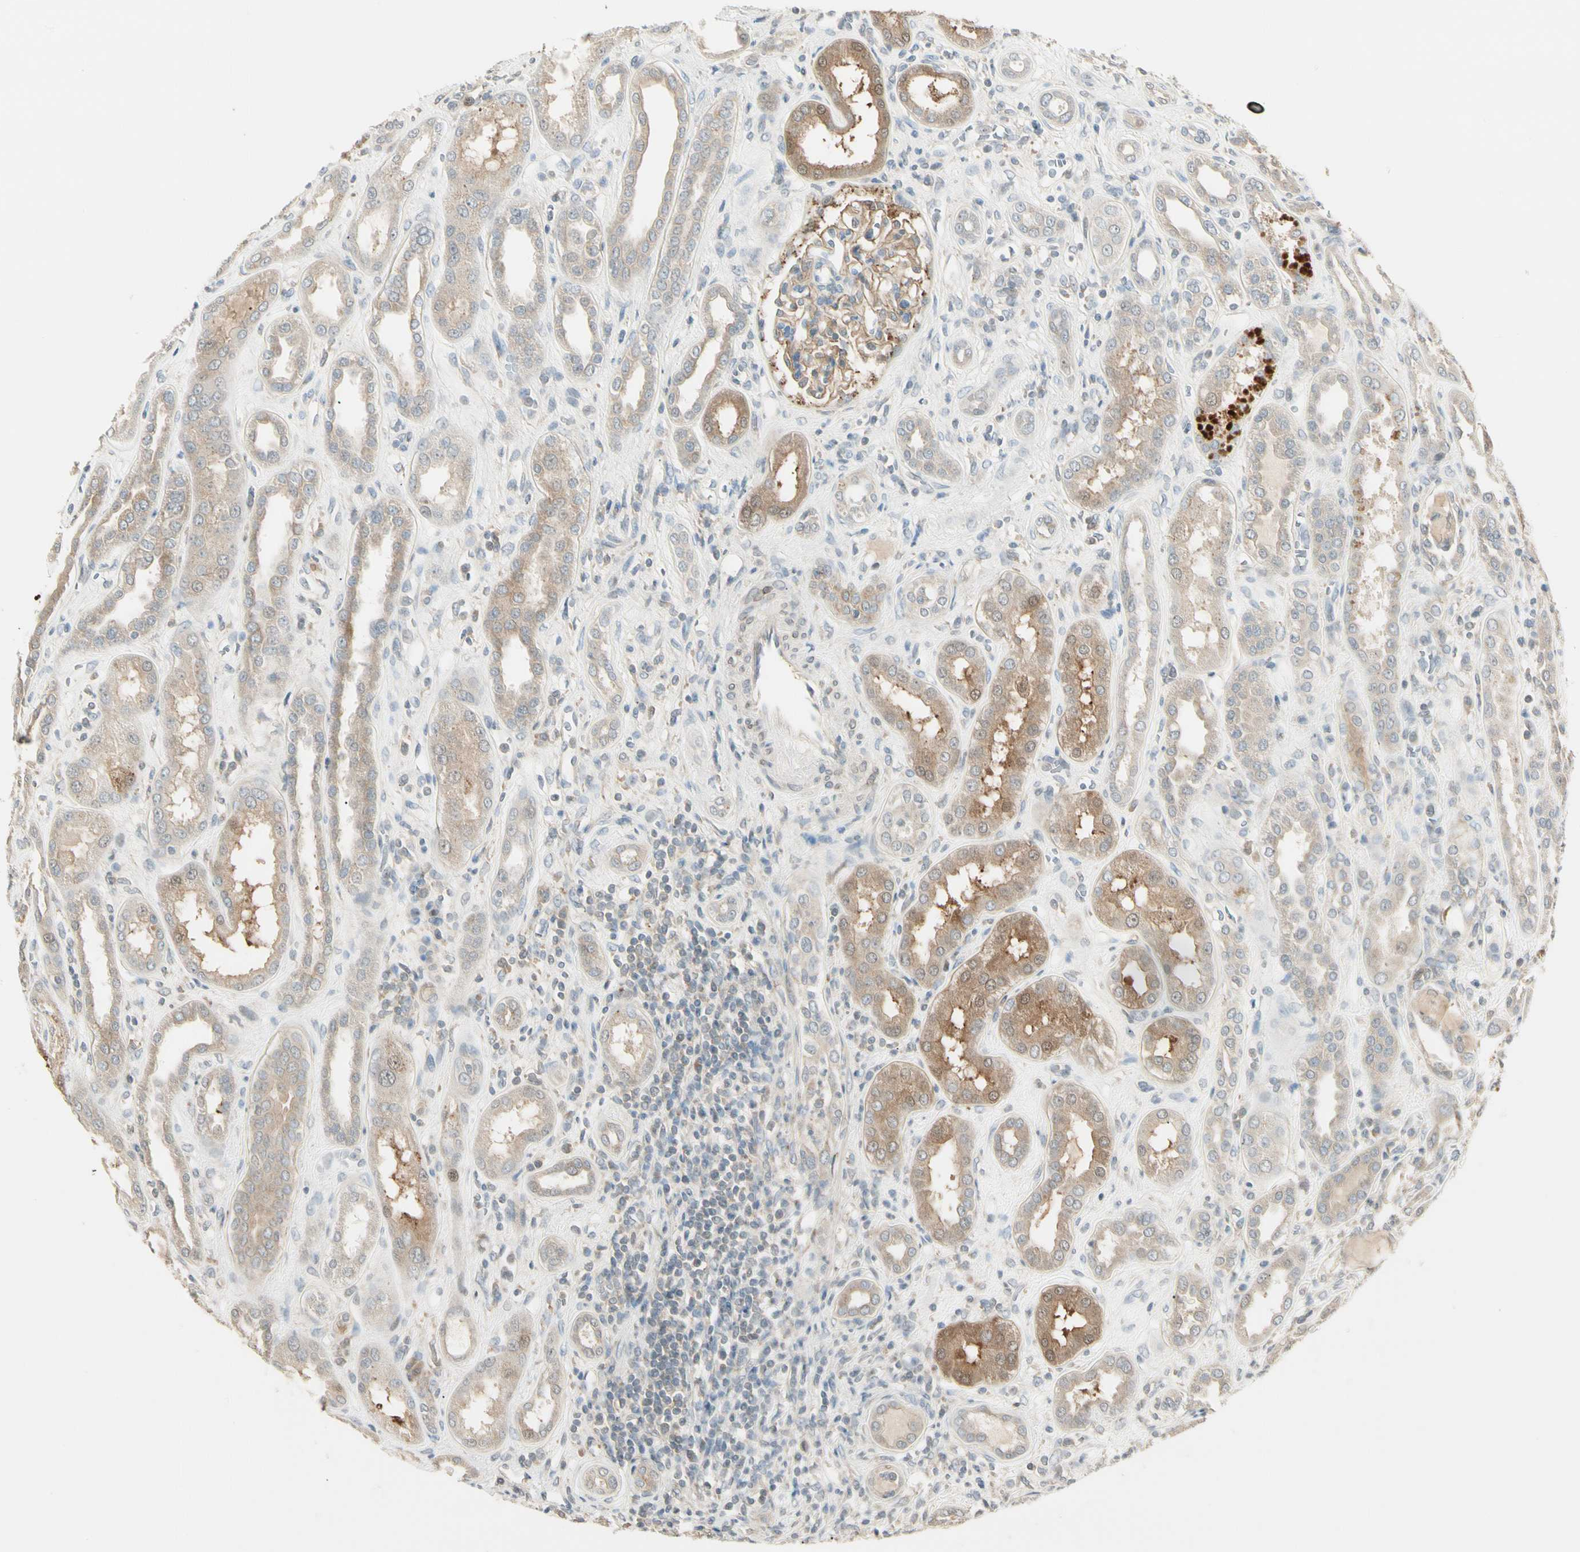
{"staining": {"intensity": "weak", "quantity": ">75%", "location": "cytoplasmic/membranous"}, "tissue": "kidney", "cell_type": "Cells in glomeruli", "image_type": "normal", "snomed": [{"axis": "morphology", "description": "Normal tissue, NOS"}, {"axis": "topography", "description": "Kidney"}], "caption": "Kidney stained with a brown dye exhibits weak cytoplasmic/membranous positive positivity in approximately >75% of cells in glomeruli.", "gene": "P3H2", "patient": {"sex": "male", "age": 59}}